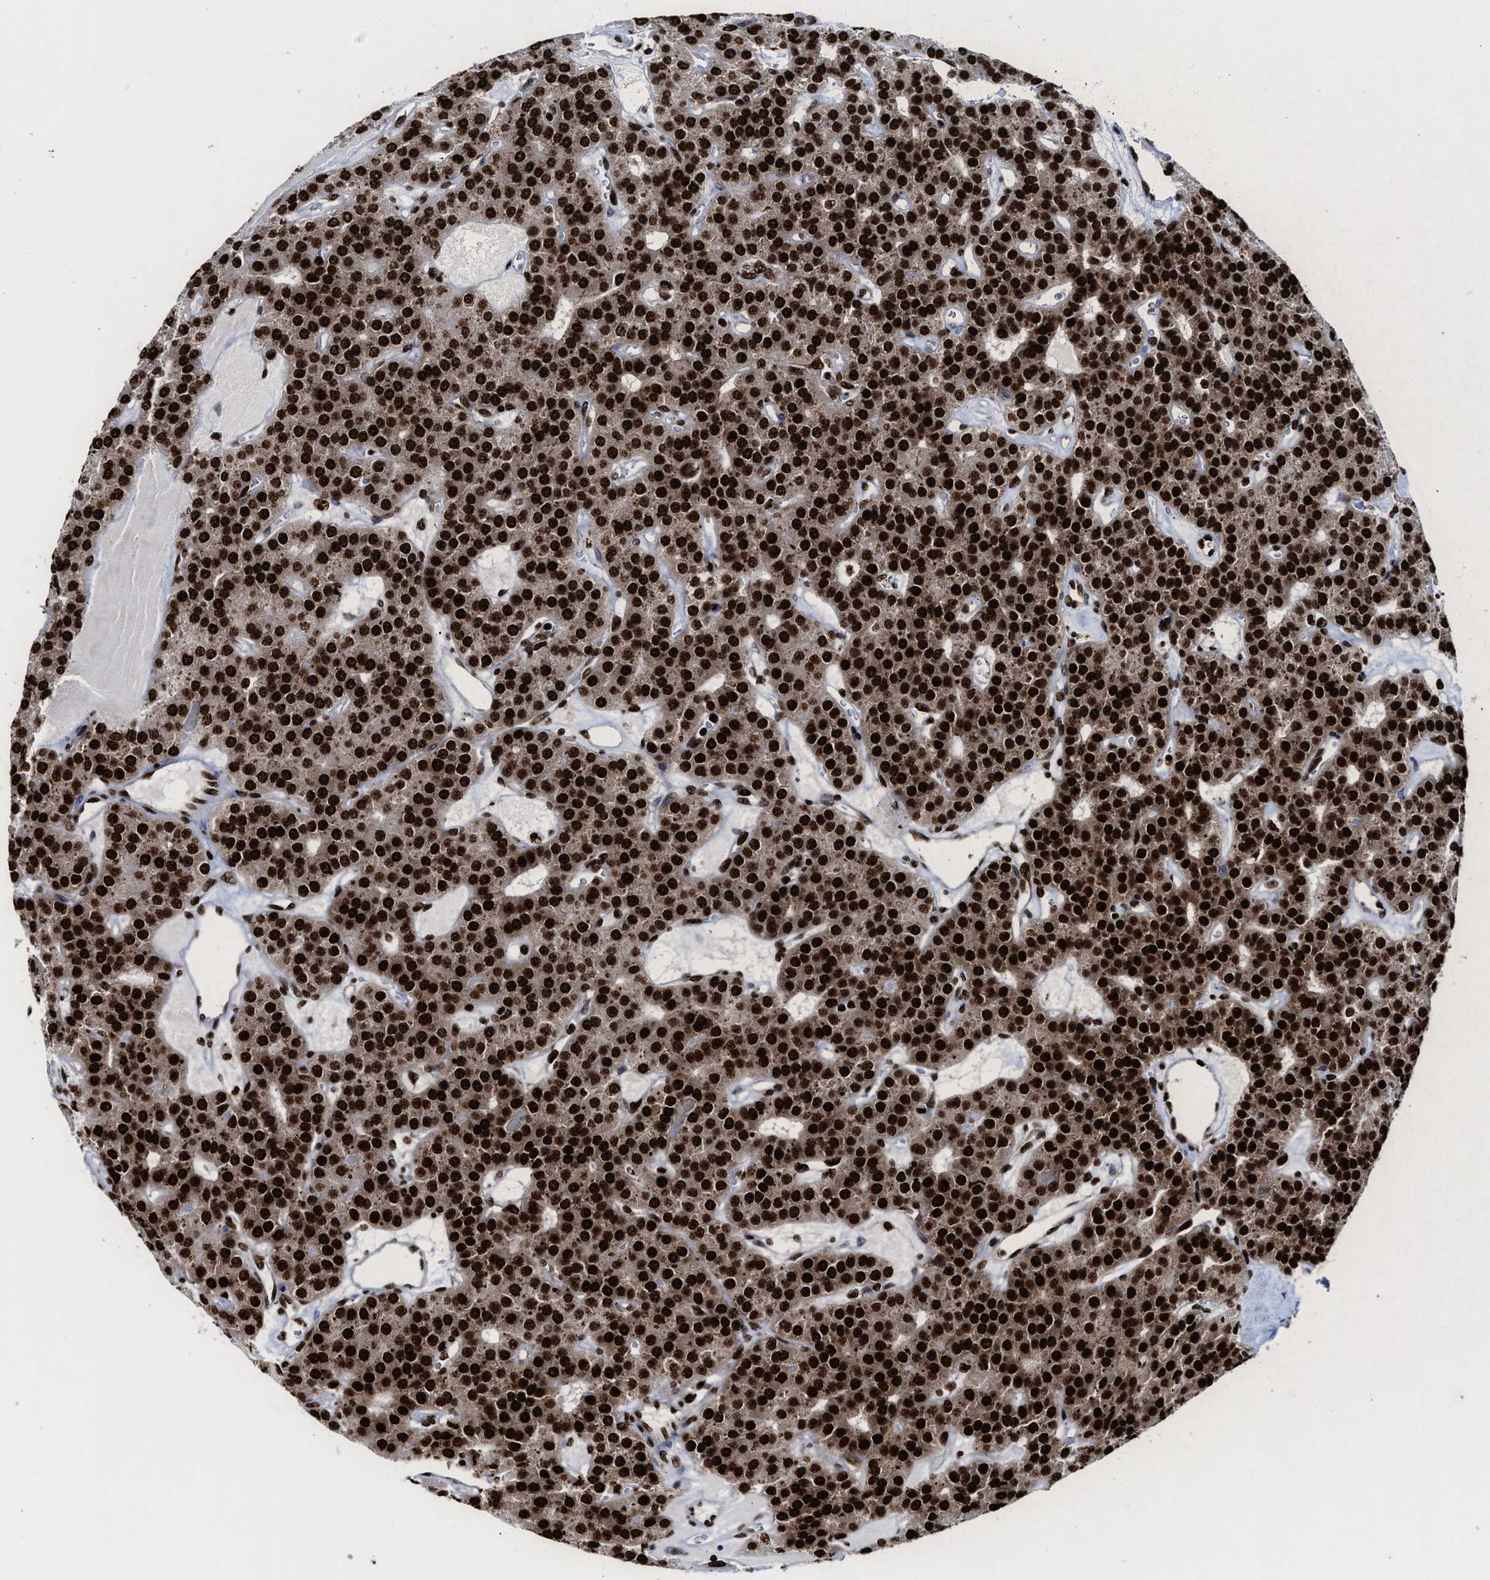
{"staining": {"intensity": "strong", "quantity": ">75%", "location": "nuclear"}, "tissue": "parathyroid gland", "cell_type": "Glandular cells", "image_type": "normal", "snomed": [{"axis": "morphology", "description": "Normal tissue, NOS"}, {"axis": "morphology", "description": "Adenoma, NOS"}, {"axis": "topography", "description": "Parathyroid gland"}], "caption": "Protein analysis of unremarkable parathyroid gland displays strong nuclear positivity in about >75% of glandular cells.", "gene": "ALYREF", "patient": {"sex": "female", "age": 86}}